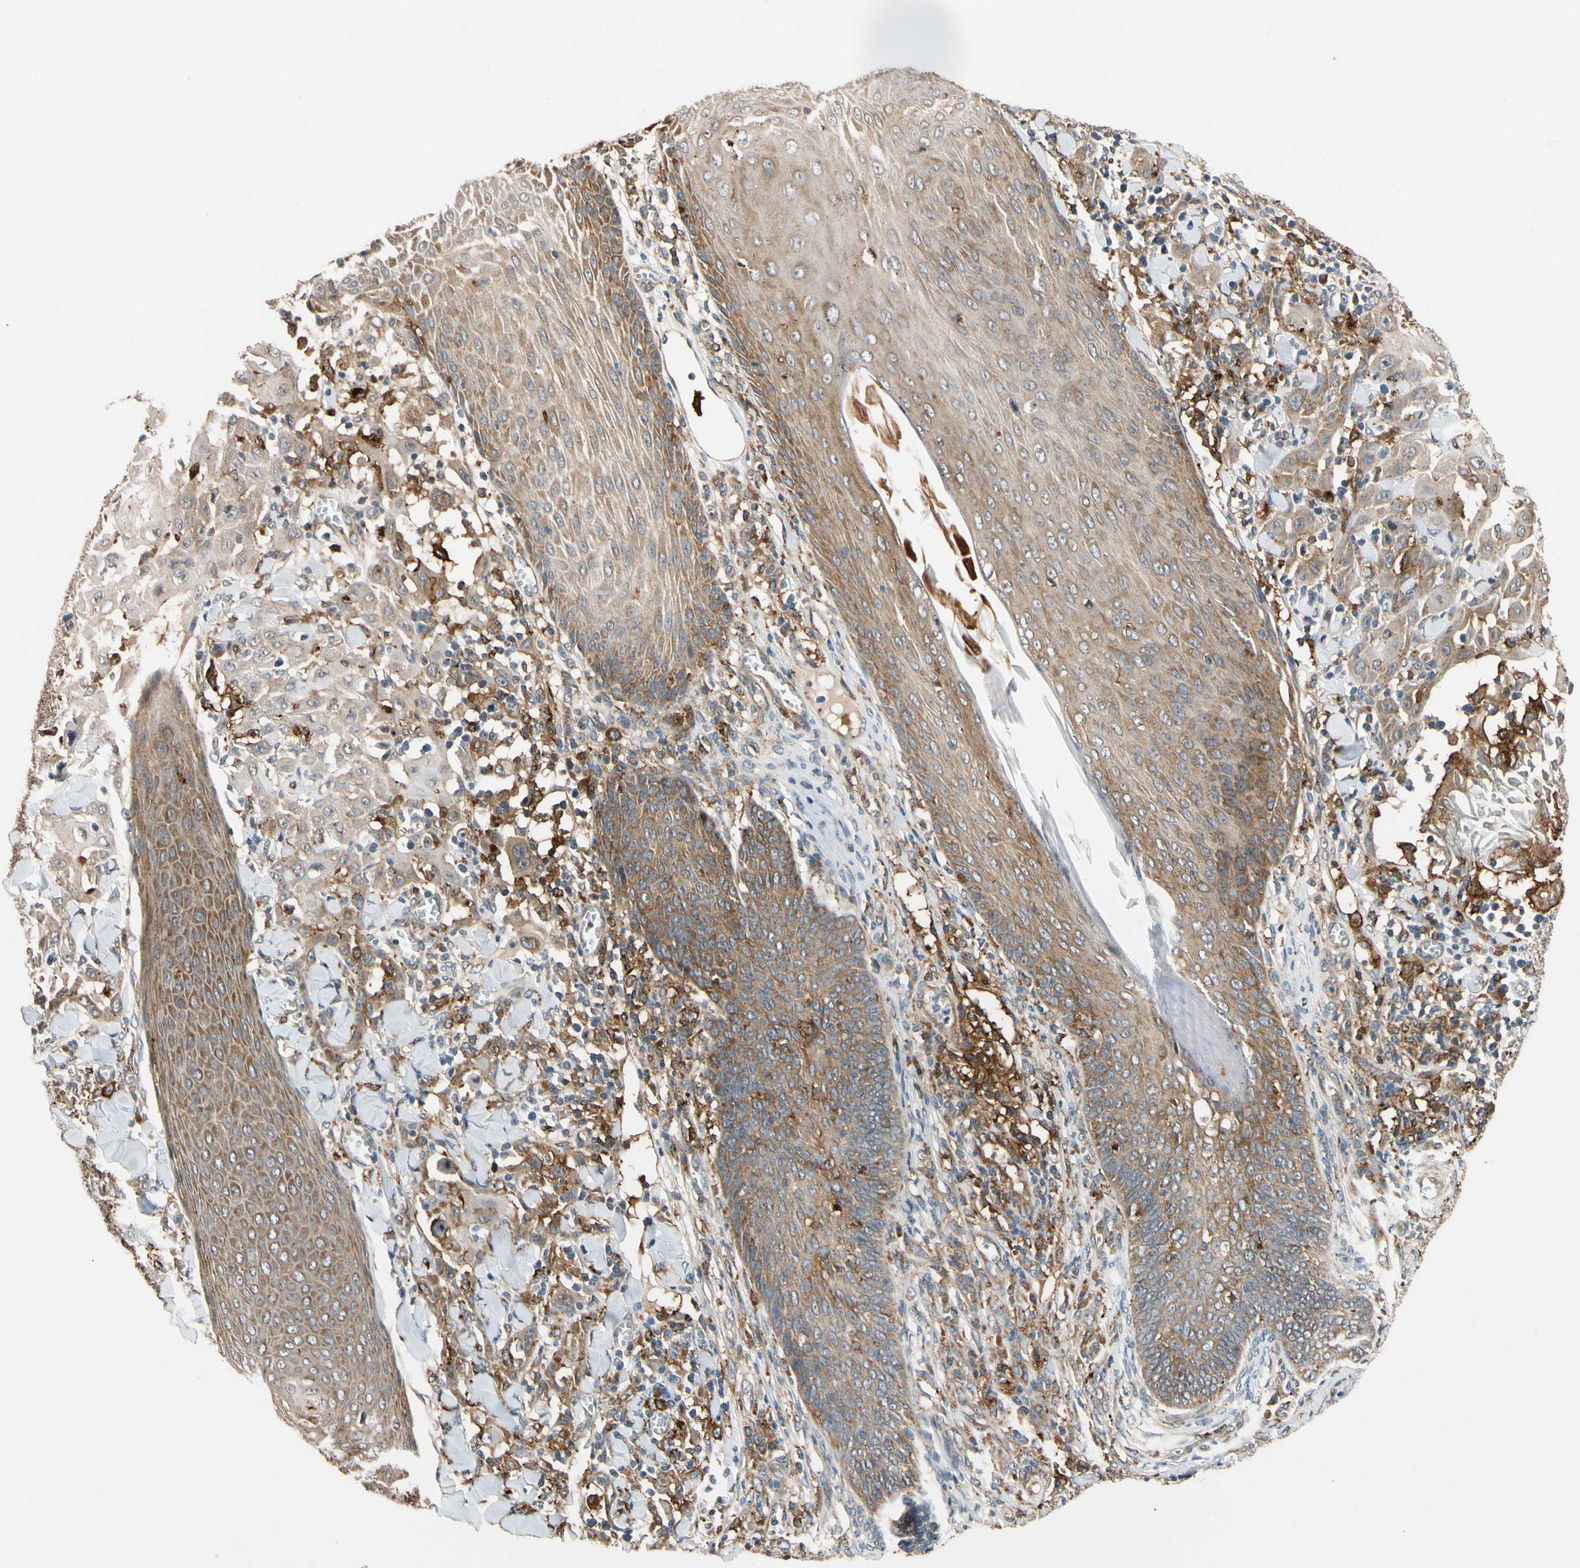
{"staining": {"intensity": "moderate", "quantity": ">75%", "location": "cytoplasmic/membranous"}, "tissue": "skin cancer", "cell_type": "Tumor cells", "image_type": "cancer", "snomed": [{"axis": "morphology", "description": "Squamous cell carcinoma, NOS"}, {"axis": "topography", "description": "Skin"}], "caption": "Protein expression analysis of skin cancer displays moderate cytoplasmic/membranous expression in about >75% of tumor cells. The staining is performed using DAB brown chromogen to label protein expression. The nuclei are counter-stained blue using hematoxylin.", "gene": "ANKHD1", "patient": {"sex": "male", "age": 24}}